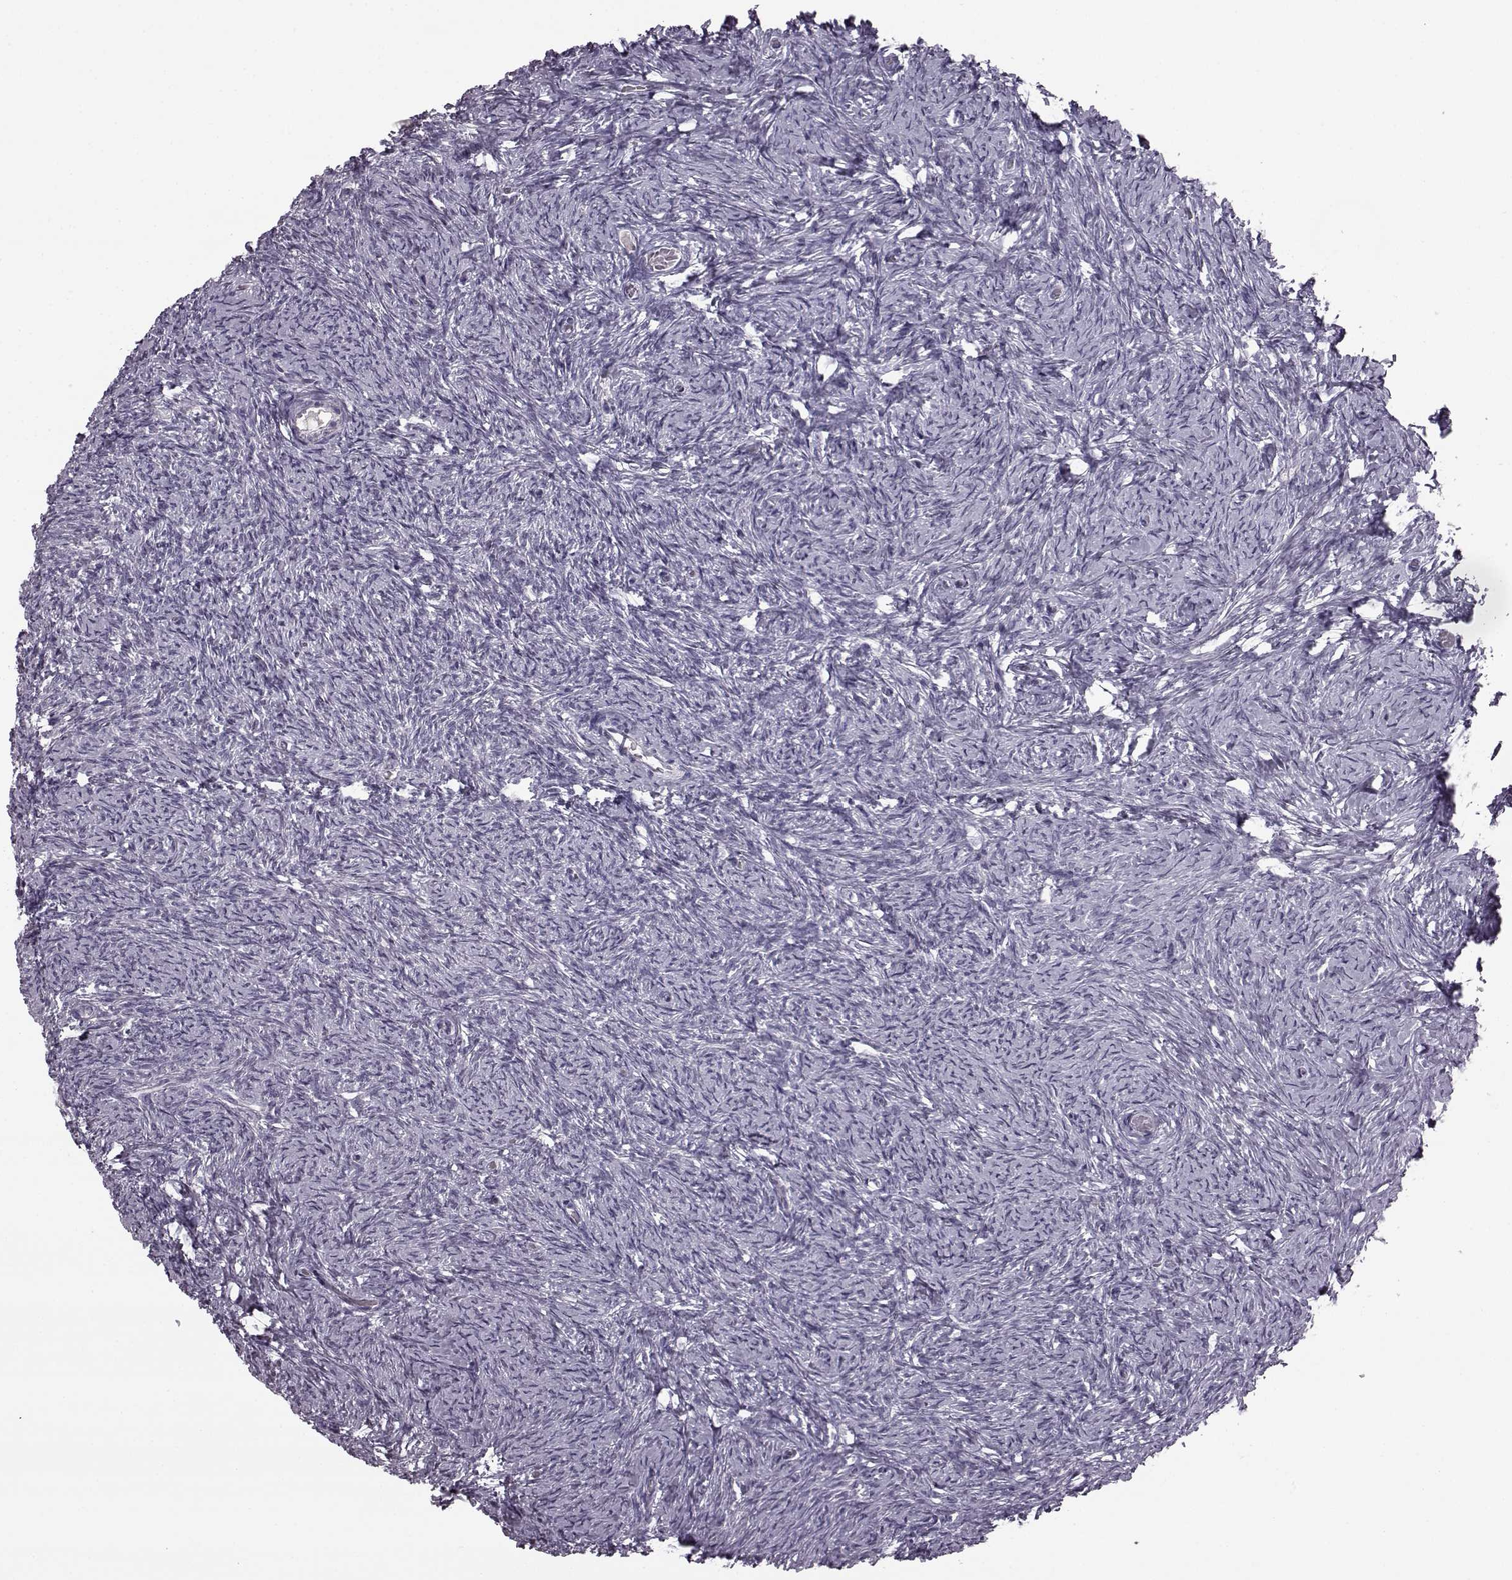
{"staining": {"intensity": "negative", "quantity": "none", "location": "none"}, "tissue": "ovary", "cell_type": "Ovarian stroma cells", "image_type": "normal", "snomed": [{"axis": "morphology", "description": "Normal tissue, NOS"}, {"axis": "topography", "description": "Ovary"}], "caption": "Immunohistochemistry micrograph of benign ovary: ovary stained with DAB reveals no significant protein positivity in ovarian stroma cells.", "gene": "PRPH2", "patient": {"sex": "female", "age": 39}}